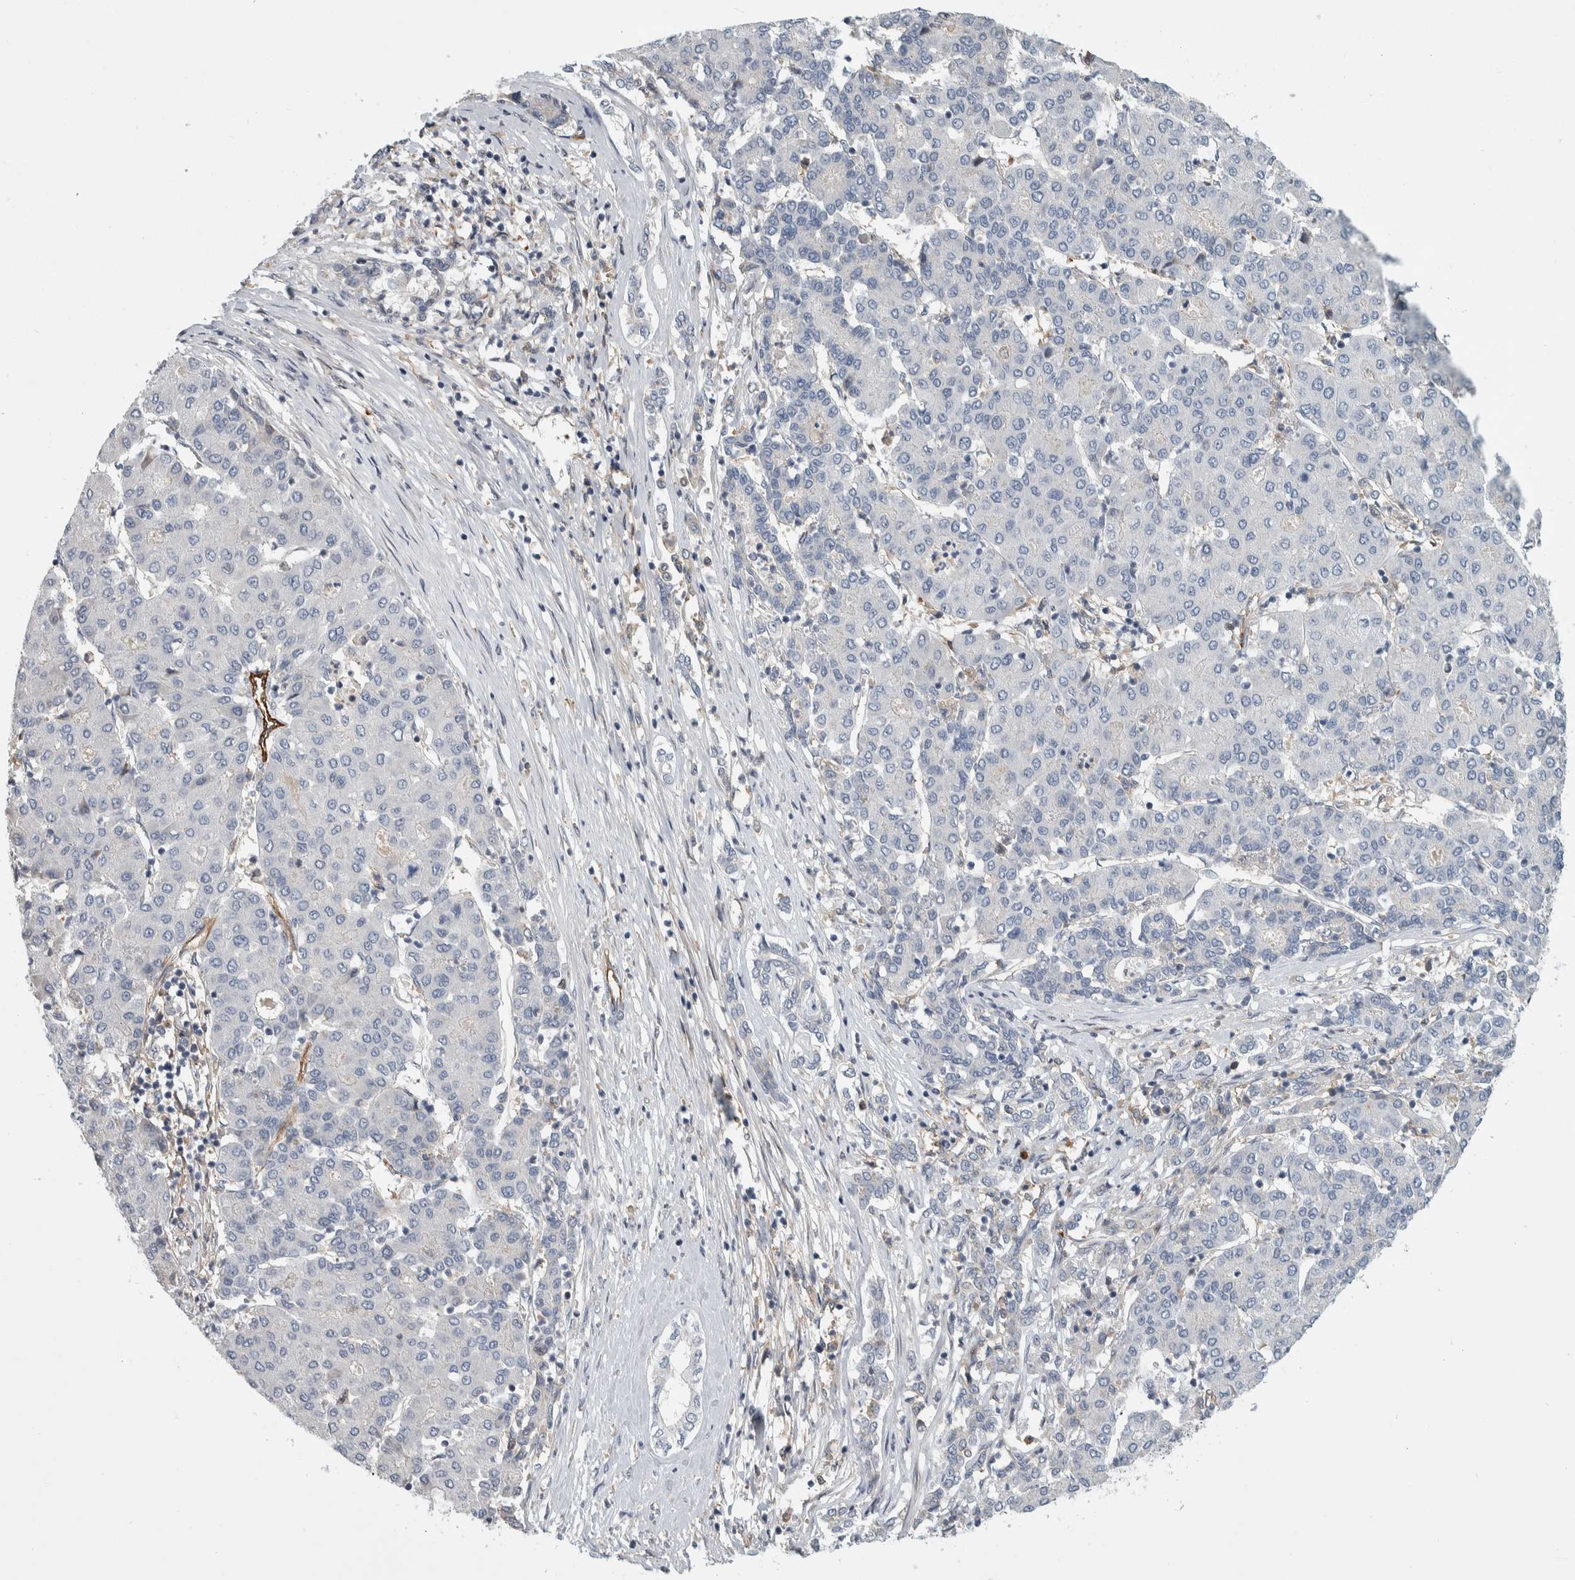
{"staining": {"intensity": "negative", "quantity": "none", "location": "none"}, "tissue": "liver cancer", "cell_type": "Tumor cells", "image_type": "cancer", "snomed": [{"axis": "morphology", "description": "Carcinoma, Hepatocellular, NOS"}, {"axis": "topography", "description": "Liver"}], "caption": "Histopathology image shows no protein staining in tumor cells of liver cancer tissue.", "gene": "MSL1", "patient": {"sex": "male", "age": 65}}